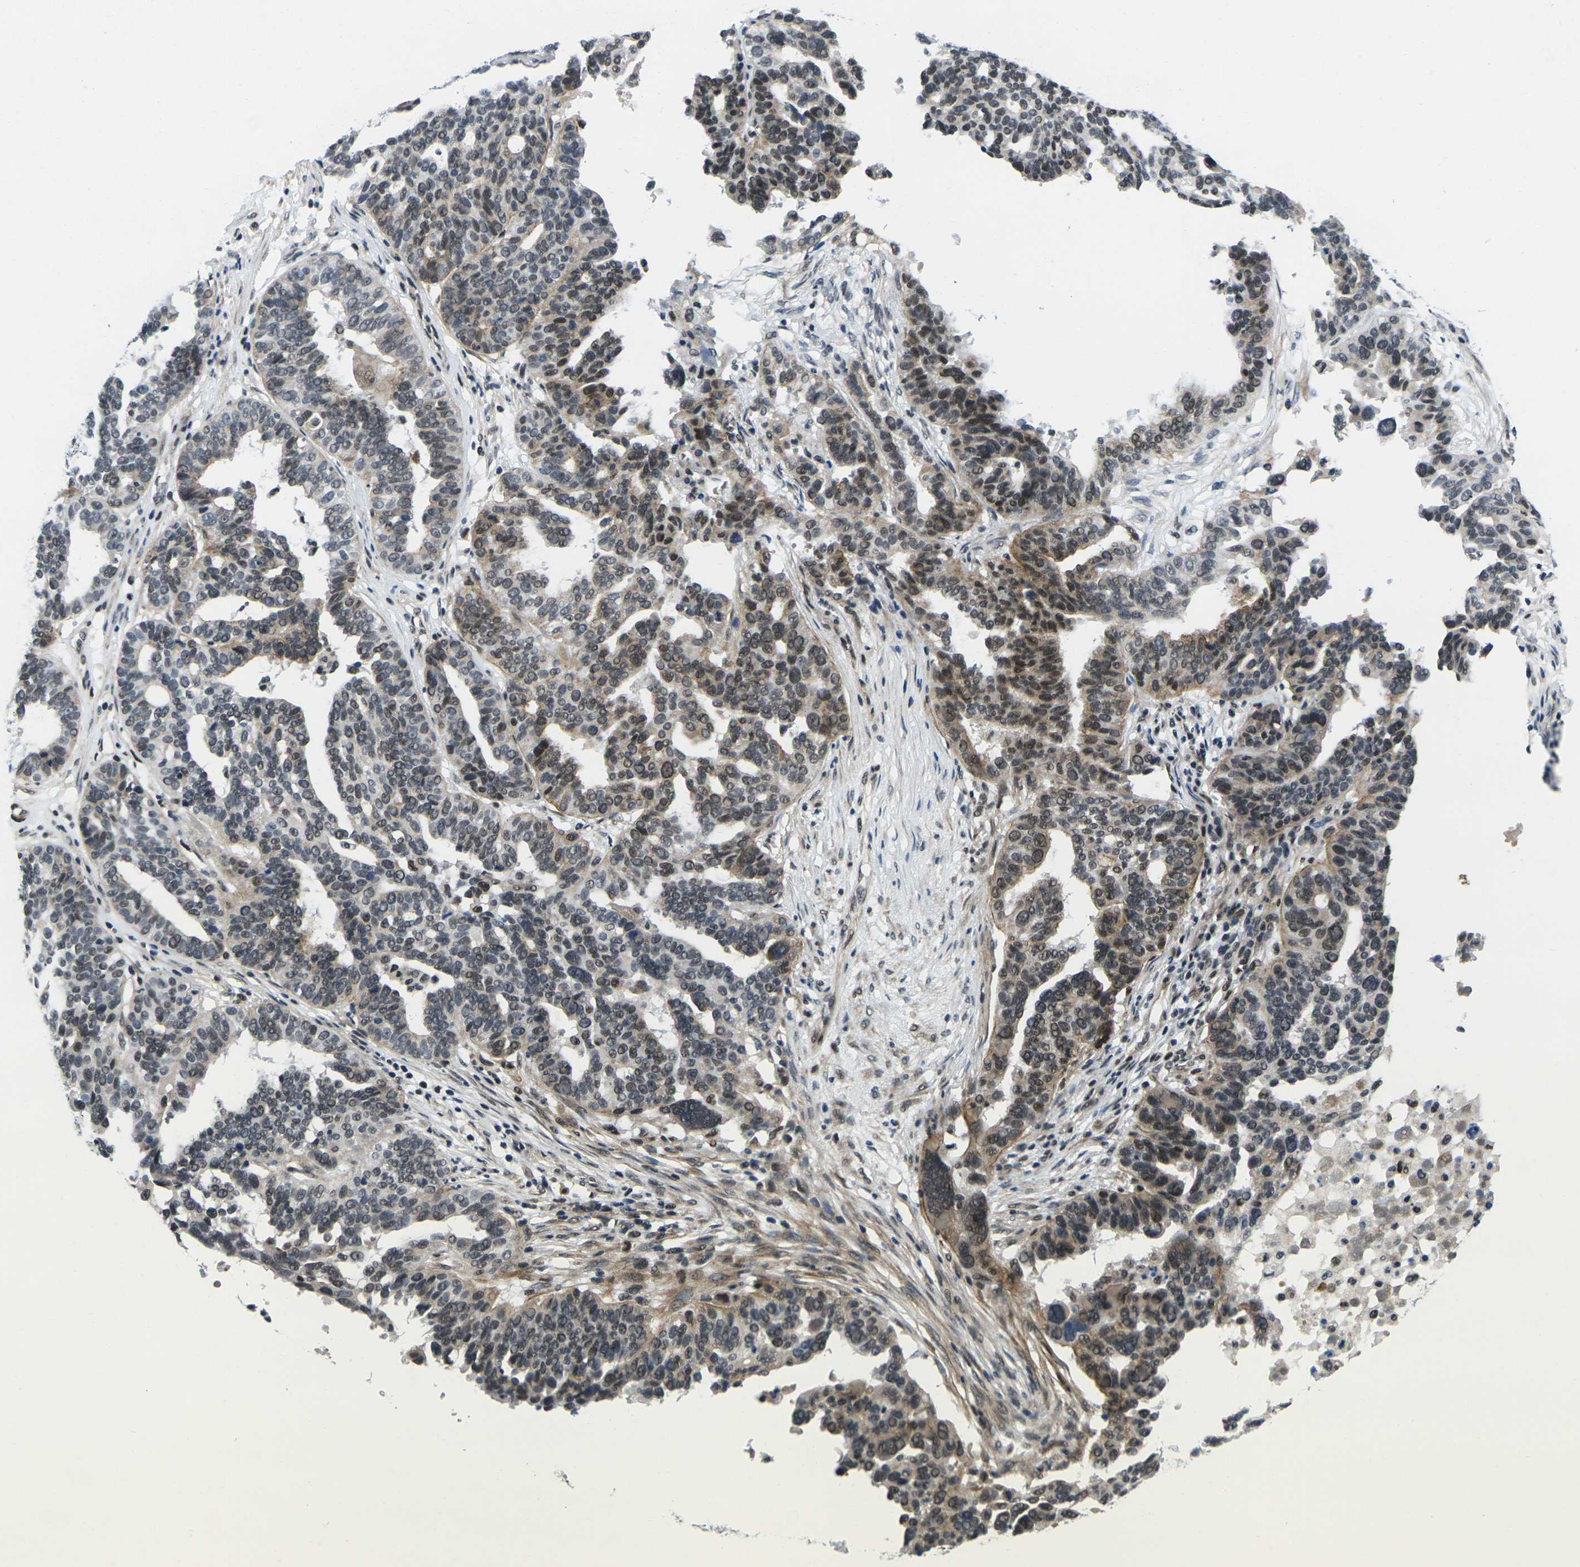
{"staining": {"intensity": "moderate", "quantity": "25%-75%", "location": "cytoplasmic/membranous,nuclear"}, "tissue": "ovarian cancer", "cell_type": "Tumor cells", "image_type": "cancer", "snomed": [{"axis": "morphology", "description": "Cystadenocarcinoma, serous, NOS"}, {"axis": "topography", "description": "Ovary"}], "caption": "Ovarian cancer (serous cystadenocarcinoma) stained for a protein demonstrates moderate cytoplasmic/membranous and nuclear positivity in tumor cells.", "gene": "RBM7", "patient": {"sex": "female", "age": 59}}